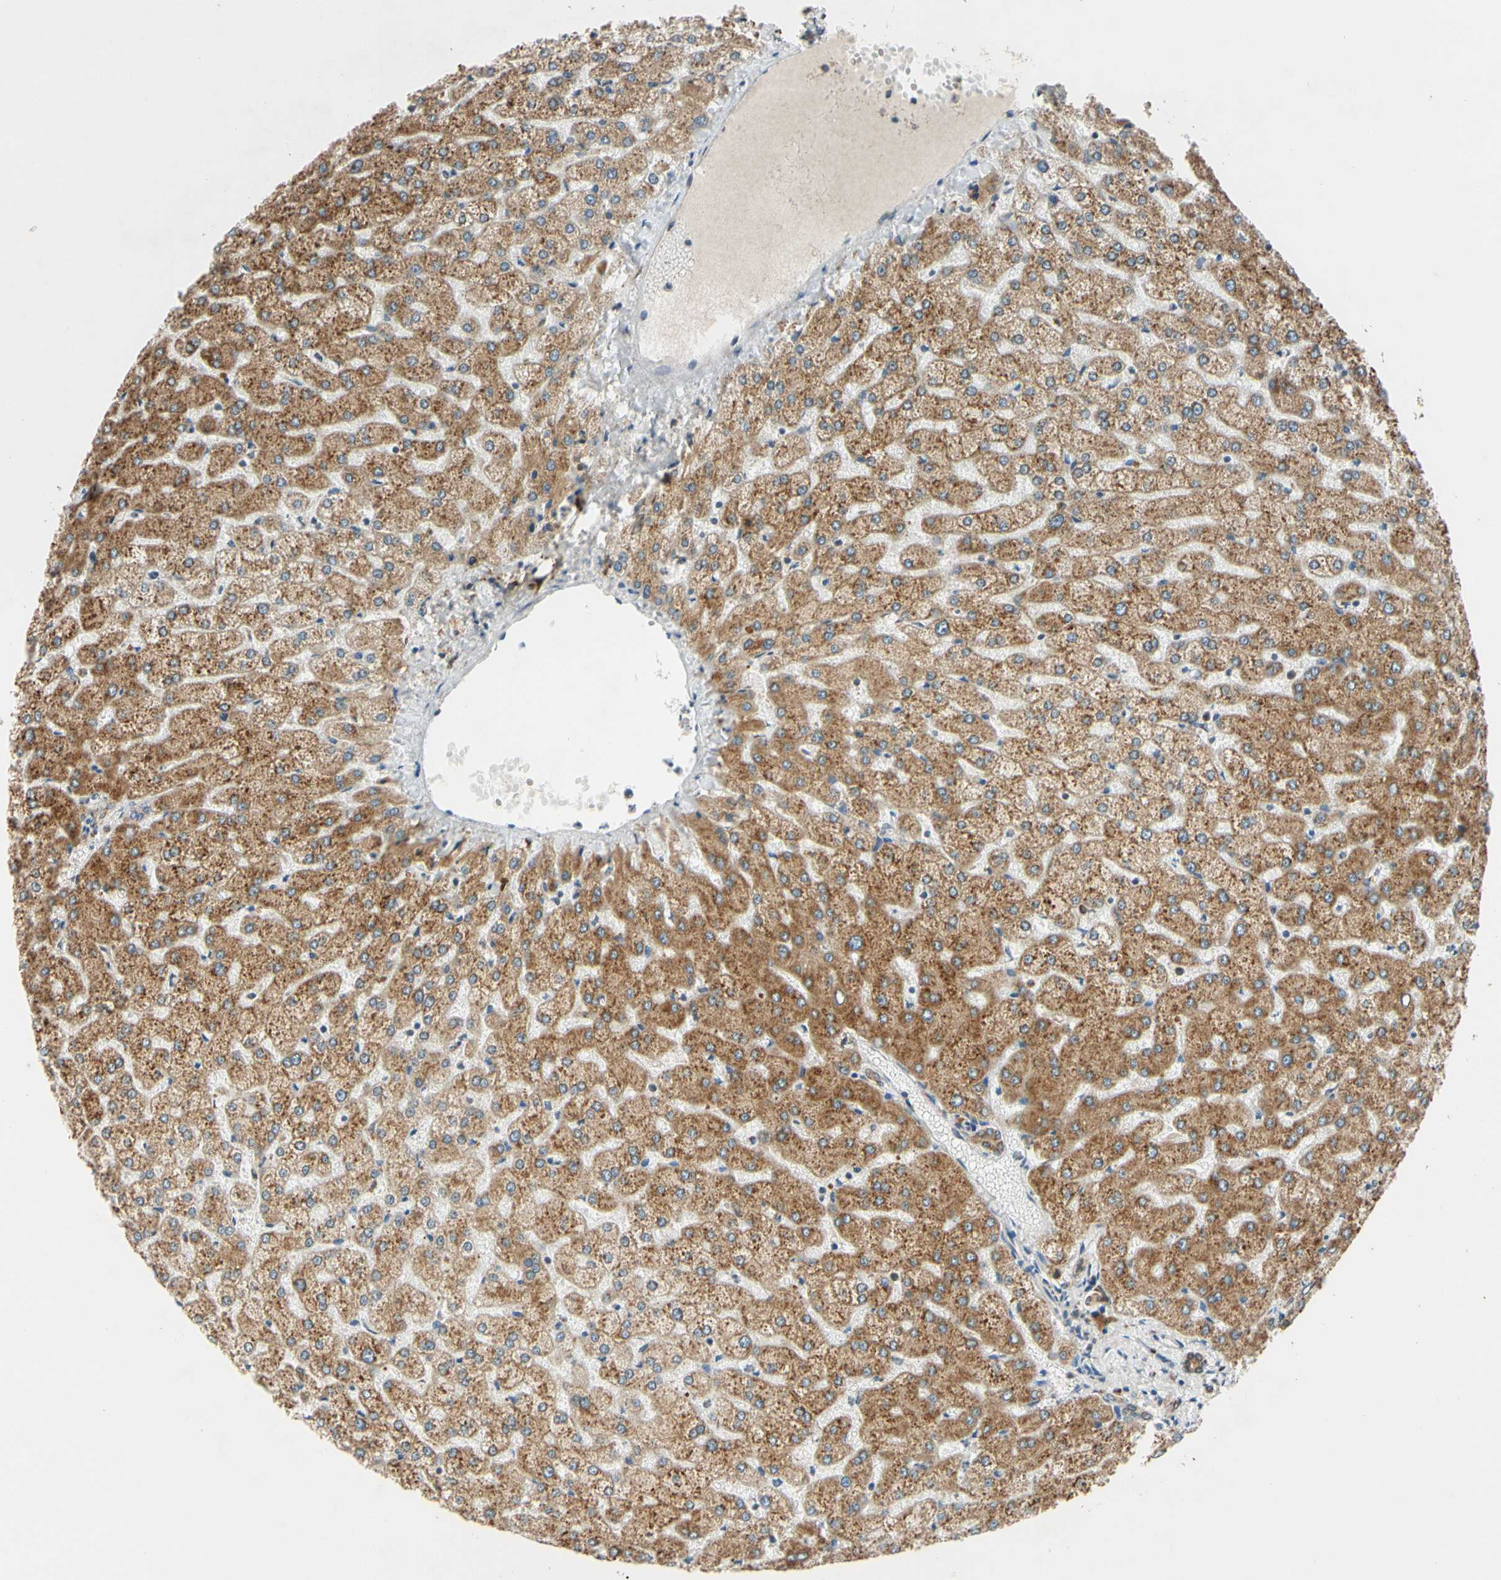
{"staining": {"intensity": "weak", "quantity": ">75%", "location": "cytoplasmic/membranous"}, "tissue": "liver", "cell_type": "Cholangiocytes", "image_type": "normal", "snomed": [{"axis": "morphology", "description": "Normal tissue, NOS"}, {"axis": "topography", "description": "Liver"}], "caption": "Weak cytoplasmic/membranous expression for a protein is seen in approximately >75% of cholangiocytes of unremarkable liver using immunohistochemistry.", "gene": "RPN2", "patient": {"sex": "female", "age": 32}}